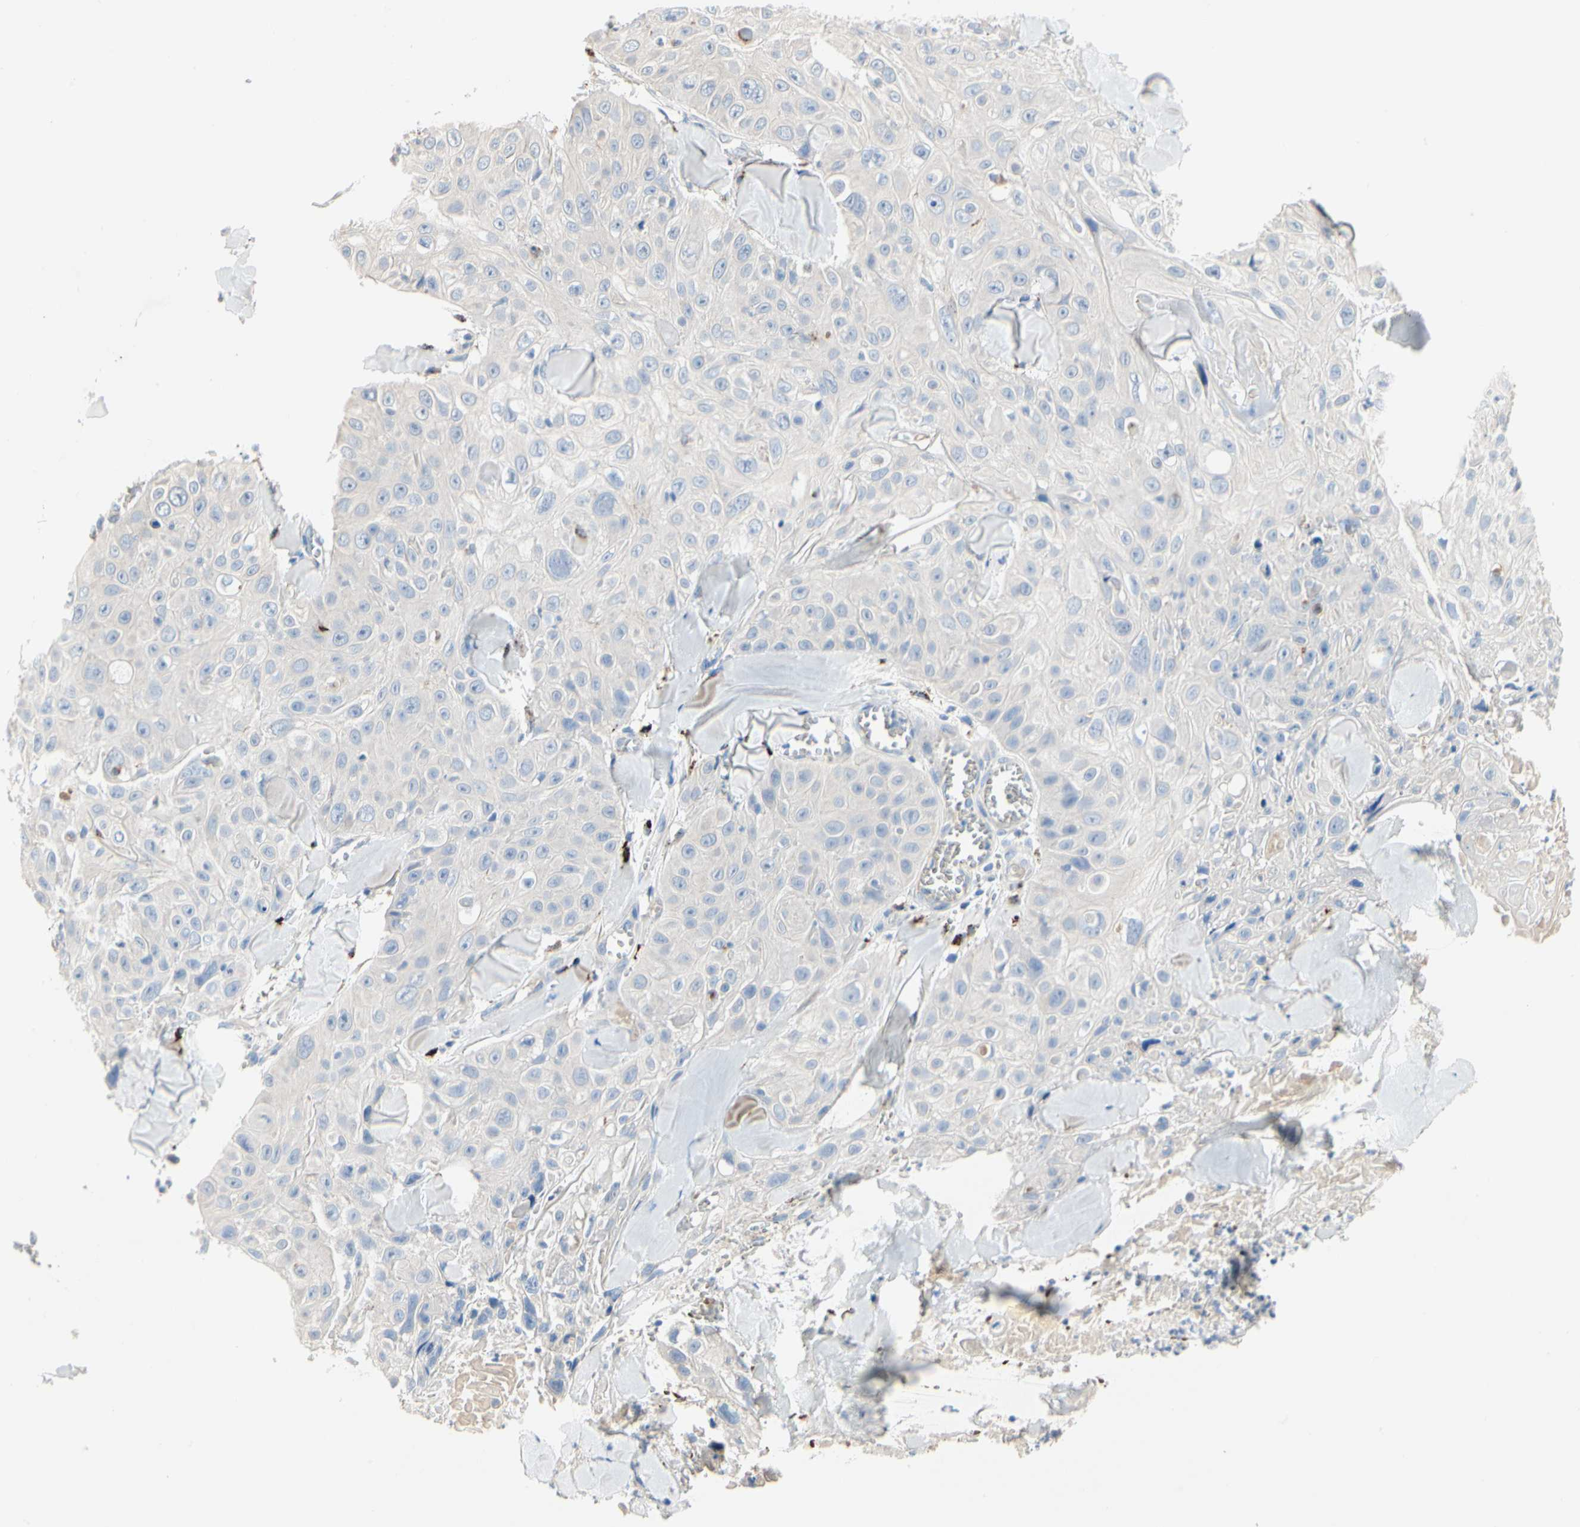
{"staining": {"intensity": "negative", "quantity": "none", "location": "none"}, "tissue": "skin cancer", "cell_type": "Tumor cells", "image_type": "cancer", "snomed": [{"axis": "morphology", "description": "Squamous cell carcinoma, NOS"}, {"axis": "topography", "description": "Skin"}], "caption": "The histopathology image displays no staining of tumor cells in skin cancer.", "gene": "RETSAT", "patient": {"sex": "male", "age": 86}}